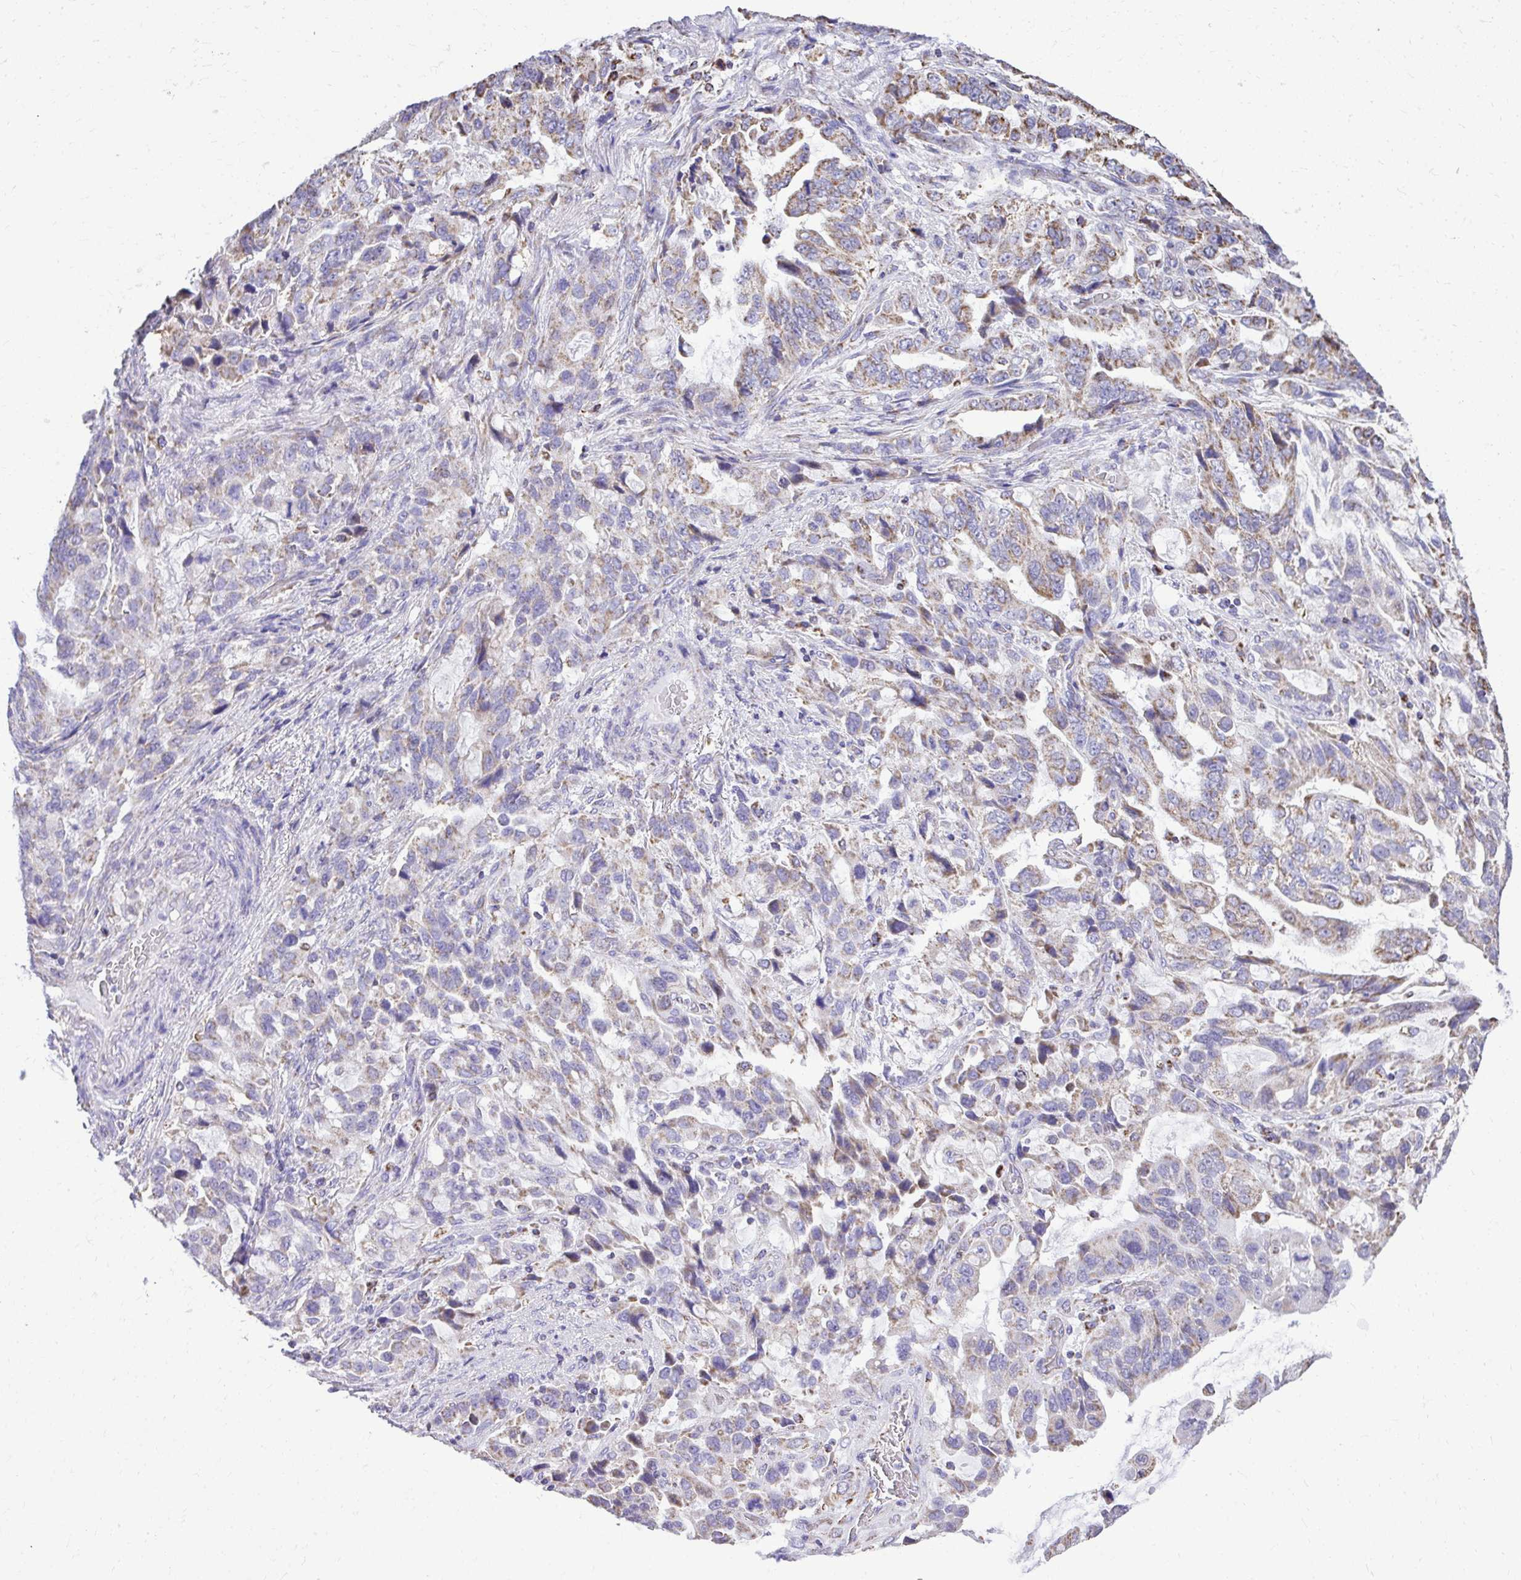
{"staining": {"intensity": "weak", "quantity": "25%-75%", "location": "cytoplasmic/membranous"}, "tissue": "stomach cancer", "cell_type": "Tumor cells", "image_type": "cancer", "snomed": [{"axis": "morphology", "description": "Adenocarcinoma, NOS"}, {"axis": "topography", "description": "Stomach, upper"}], "caption": "Weak cytoplasmic/membranous protein staining is identified in about 25%-75% of tumor cells in stomach adenocarcinoma. The staining was performed using DAB (3,3'-diaminobenzidine) to visualize the protein expression in brown, while the nuclei were stained in blue with hematoxylin (Magnification: 20x).", "gene": "MPZL2", "patient": {"sex": "male", "age": 85}}